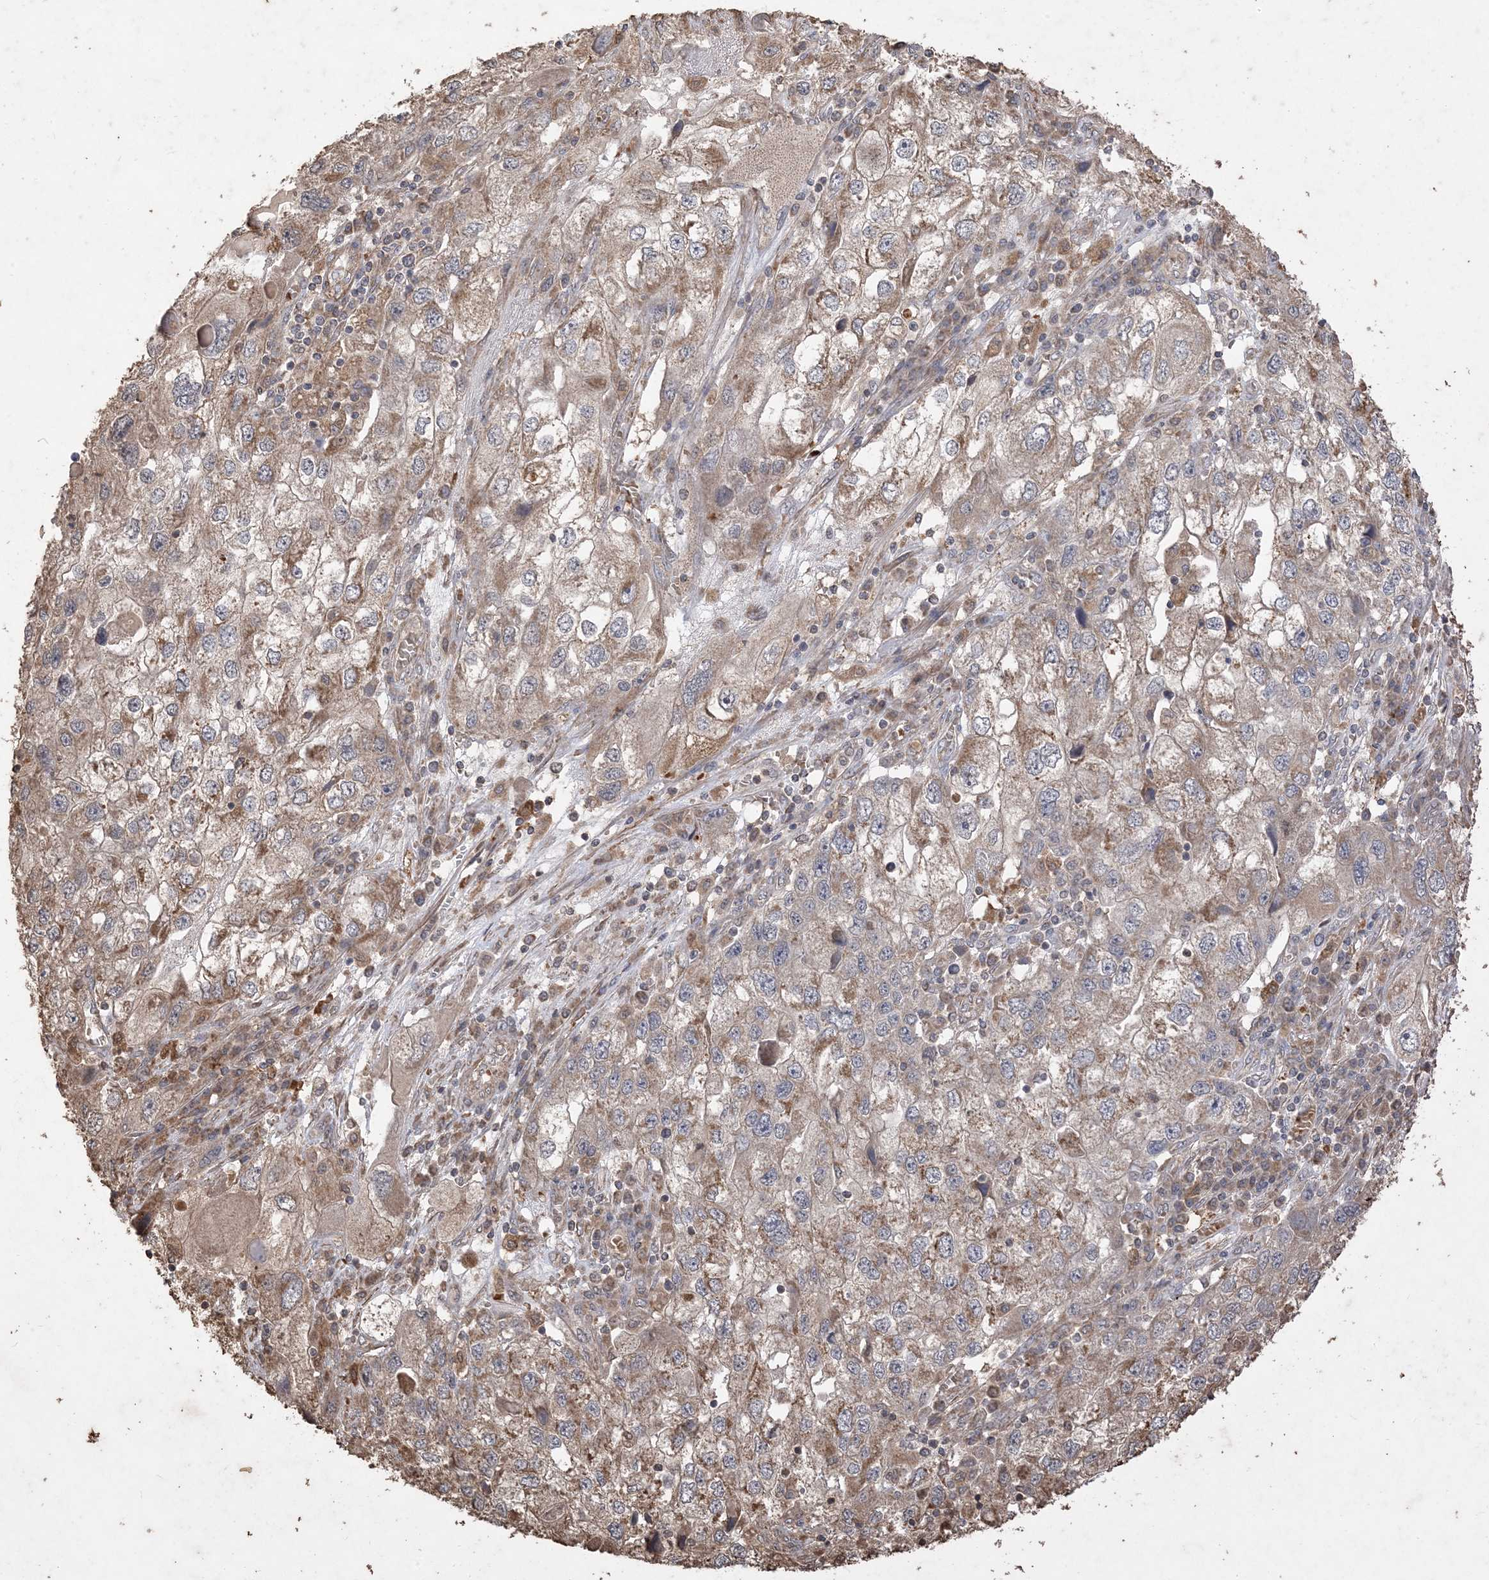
{"staining": {"intensity": "moderate", "quantity": ">75%", "location": "cytoplasmic/membranous"}, "tissue": "endometrial cancer", "cell_type": "Tumor cells", "image_type": "cancer", "snomed": [{"axis": "morphology", "description": "Adenocarcinoma, NOS"}, {"axis": "topography", "description": "Endometrium"}], "caption": "Protein staining displays moderate cytoplasmic/membranous expression in approximately >75% of tumor cells in endometrial cancer.", "gene": "HPS4", "patient": {"sex": "female", "age": 49}}